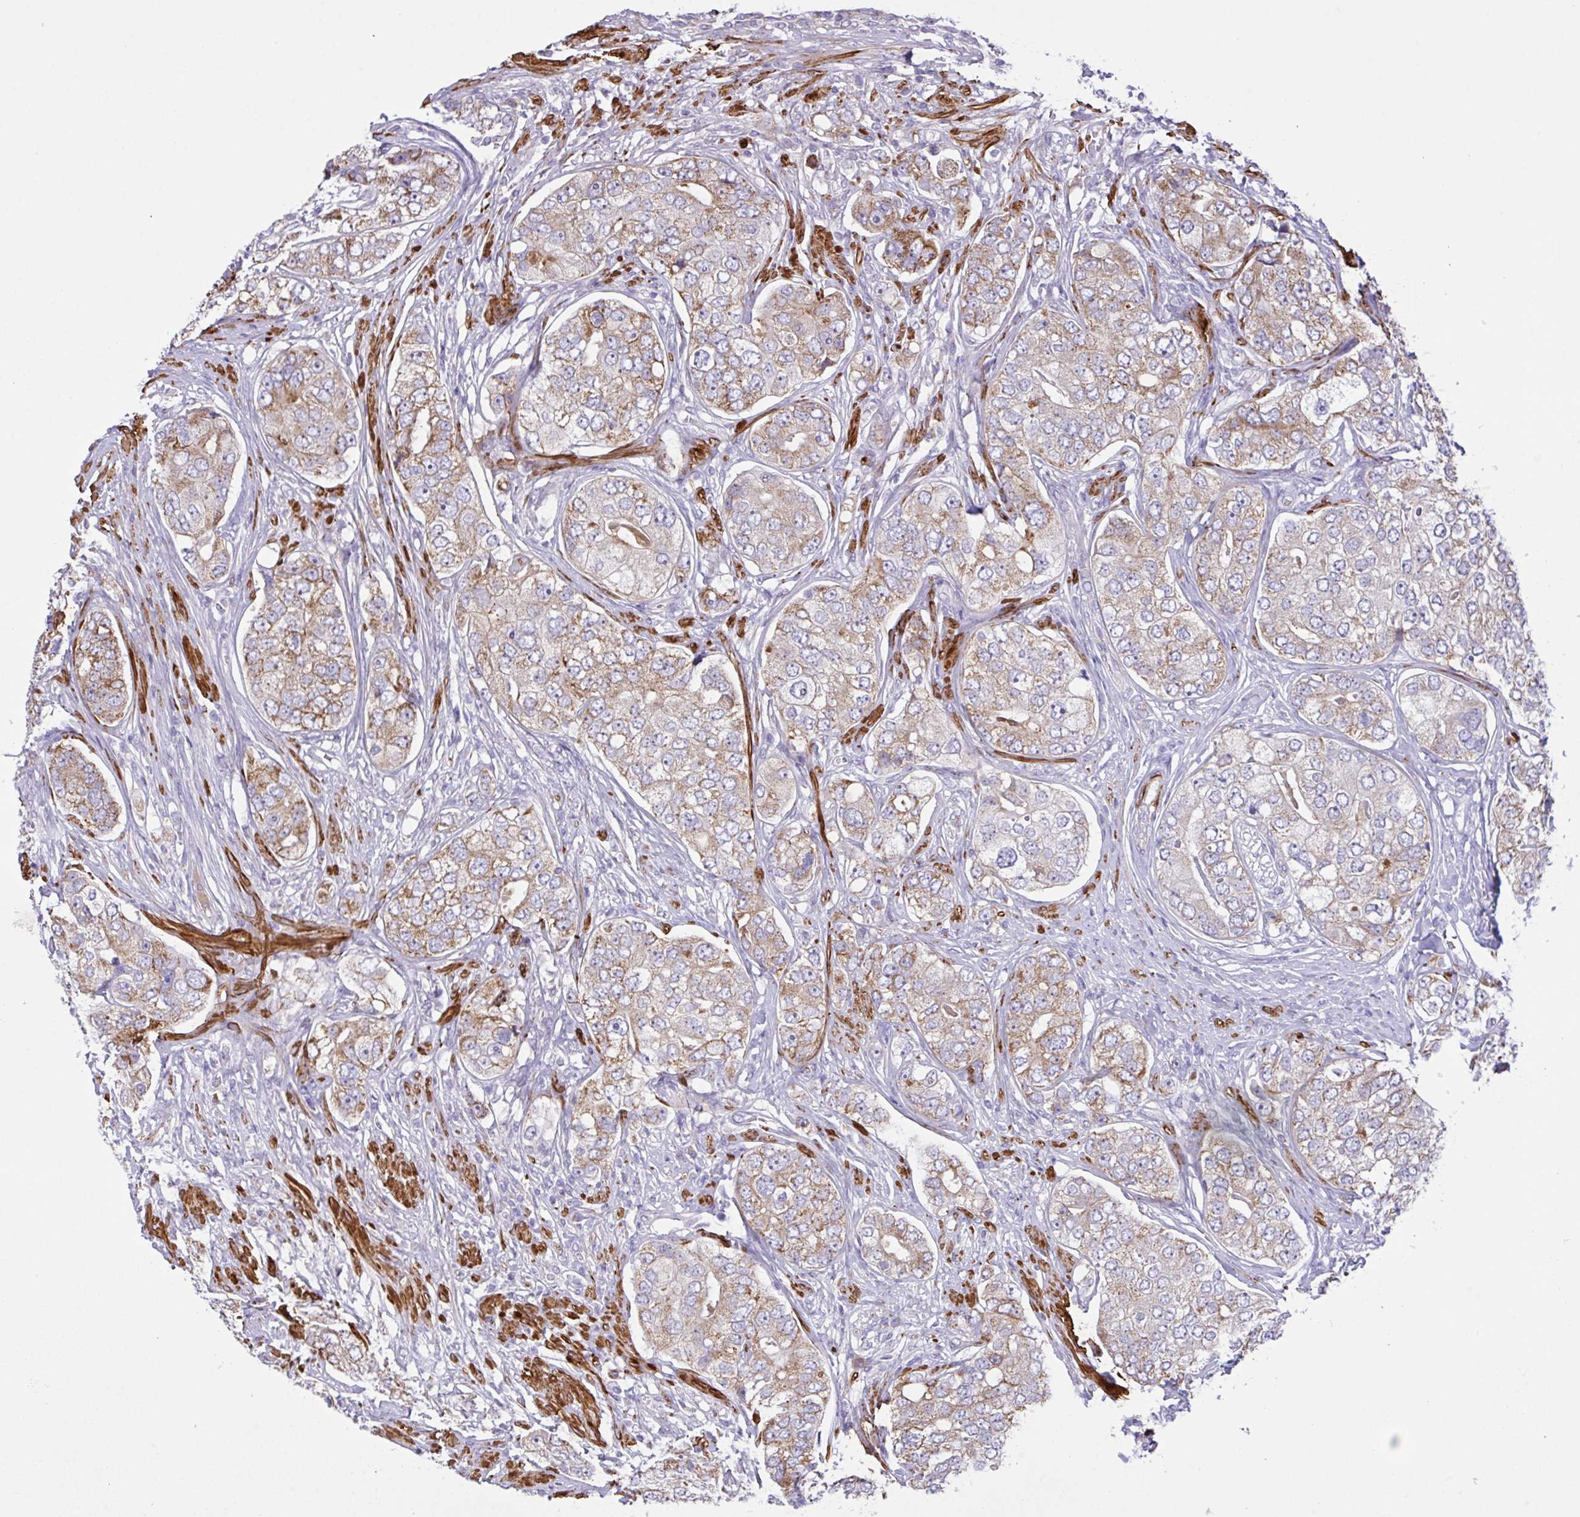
{"staining": {"intensity": "moderate", "quantity": ">75%", "location": "cytoplasmic/membranous"}, "tissue": "prostate cancer", "cell_type": "Tumor cells", "image_type": "cancer", "snomed": [{"axis": "morphology", "description": "Adenocarcinoma, High grade"}, {"axis": "topography", "description": "Prostate"}], "caption": "Human prostate cancer (high-grade adenocarcinoma) stained with a brown dye displays moderate cytoplasmic/membranous positive staining in approximately >75% of tumor cells.", "gene": "CHDH", "patient": {"sex": "male", "age": 60}}